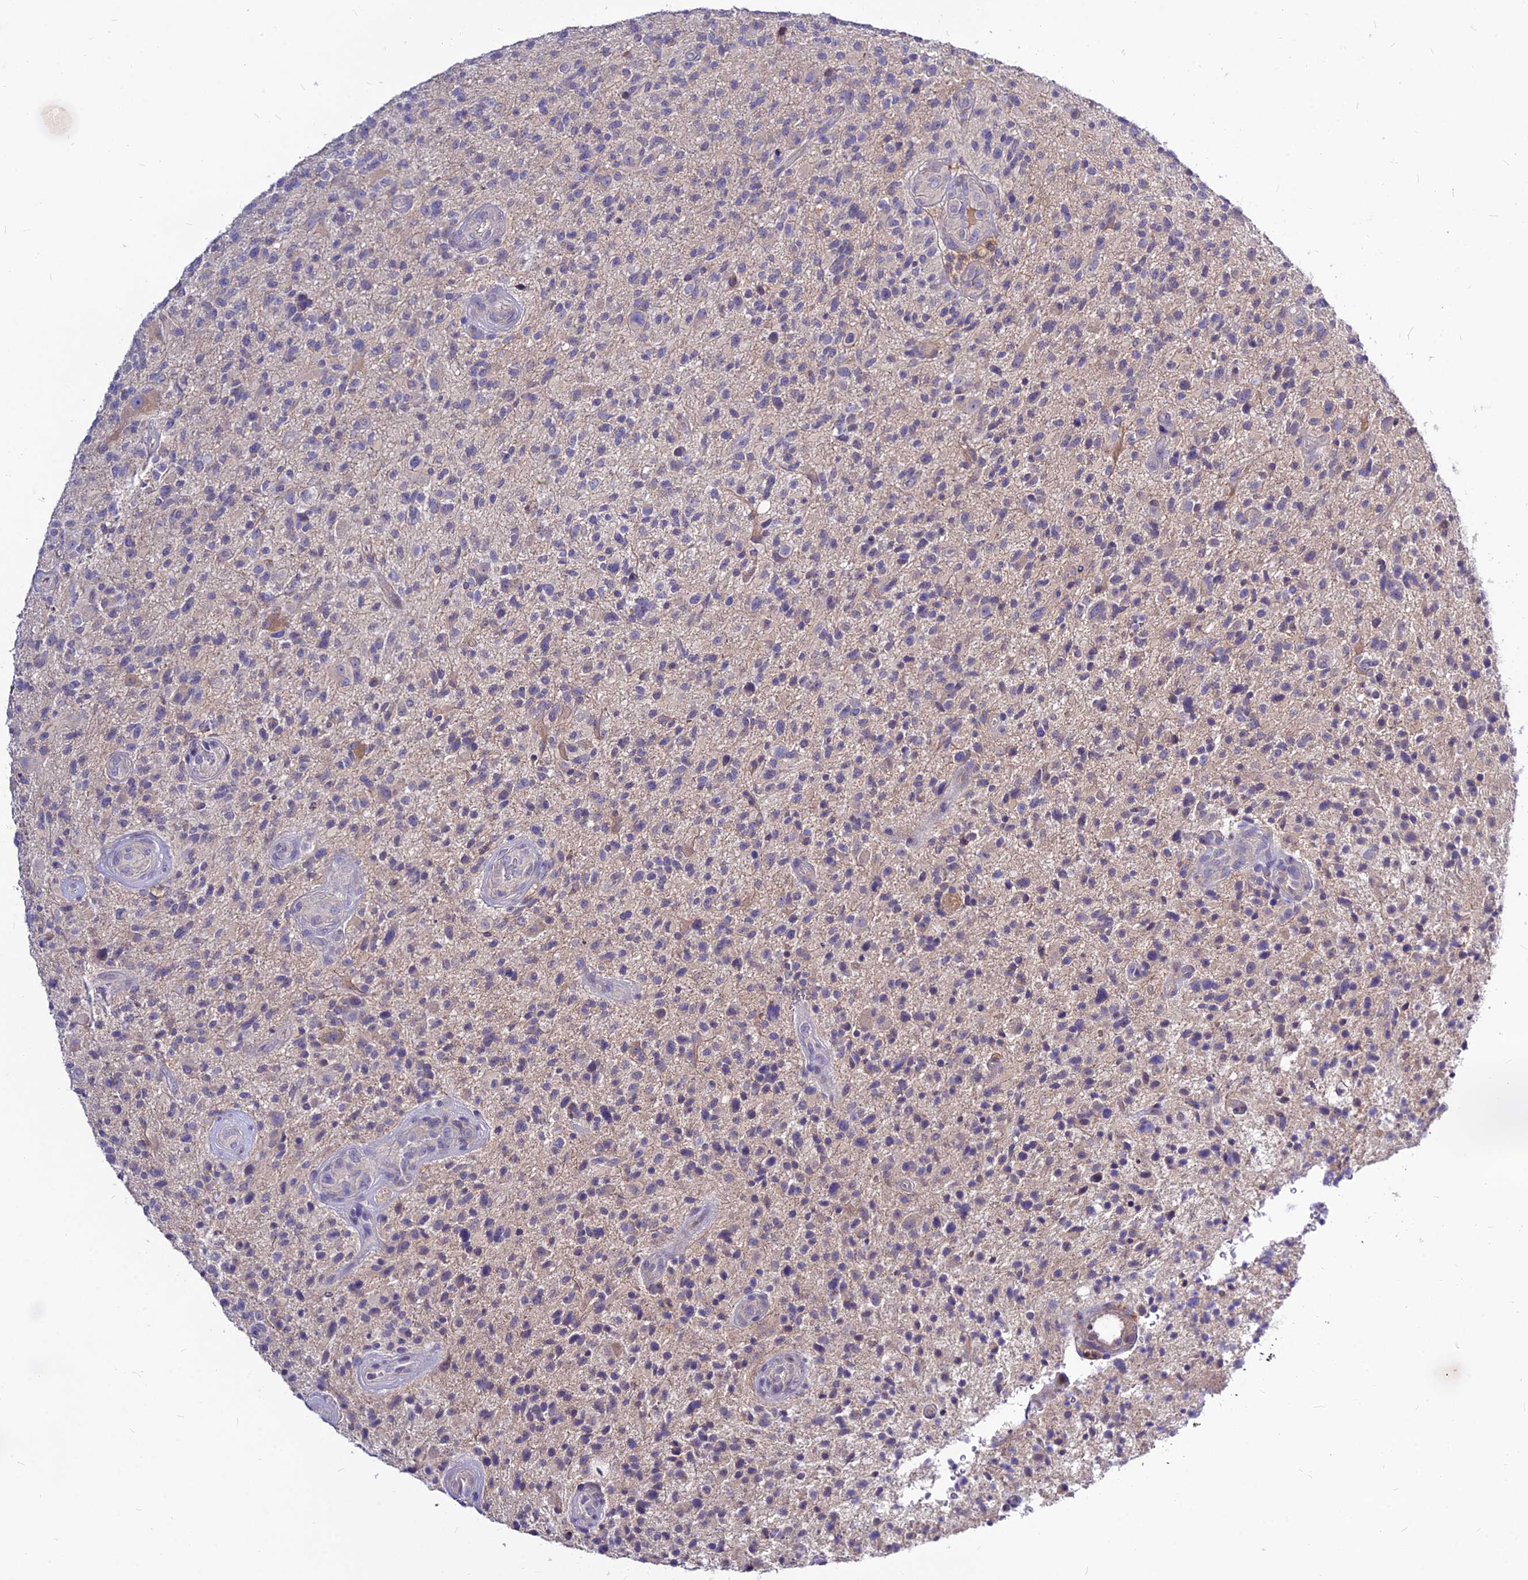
{"staining": {"intensity": "negative", "quantity": "none", "location": "none"}, "tissue": "glioma", "cell_type": "Tumor cells", "image_type": "cancer", "snomed": [{"axis": "morphology", "description": "Glioma, malignant, High grade"}, {"axis": "topography", "description": "Brain"}], "caption": "Protein analysis of malignant glioma (high-grade) exhibits no significant positivity in tumor cells.", "gene": "CZIB", "patient": {"sex": "male", "age": 47}}